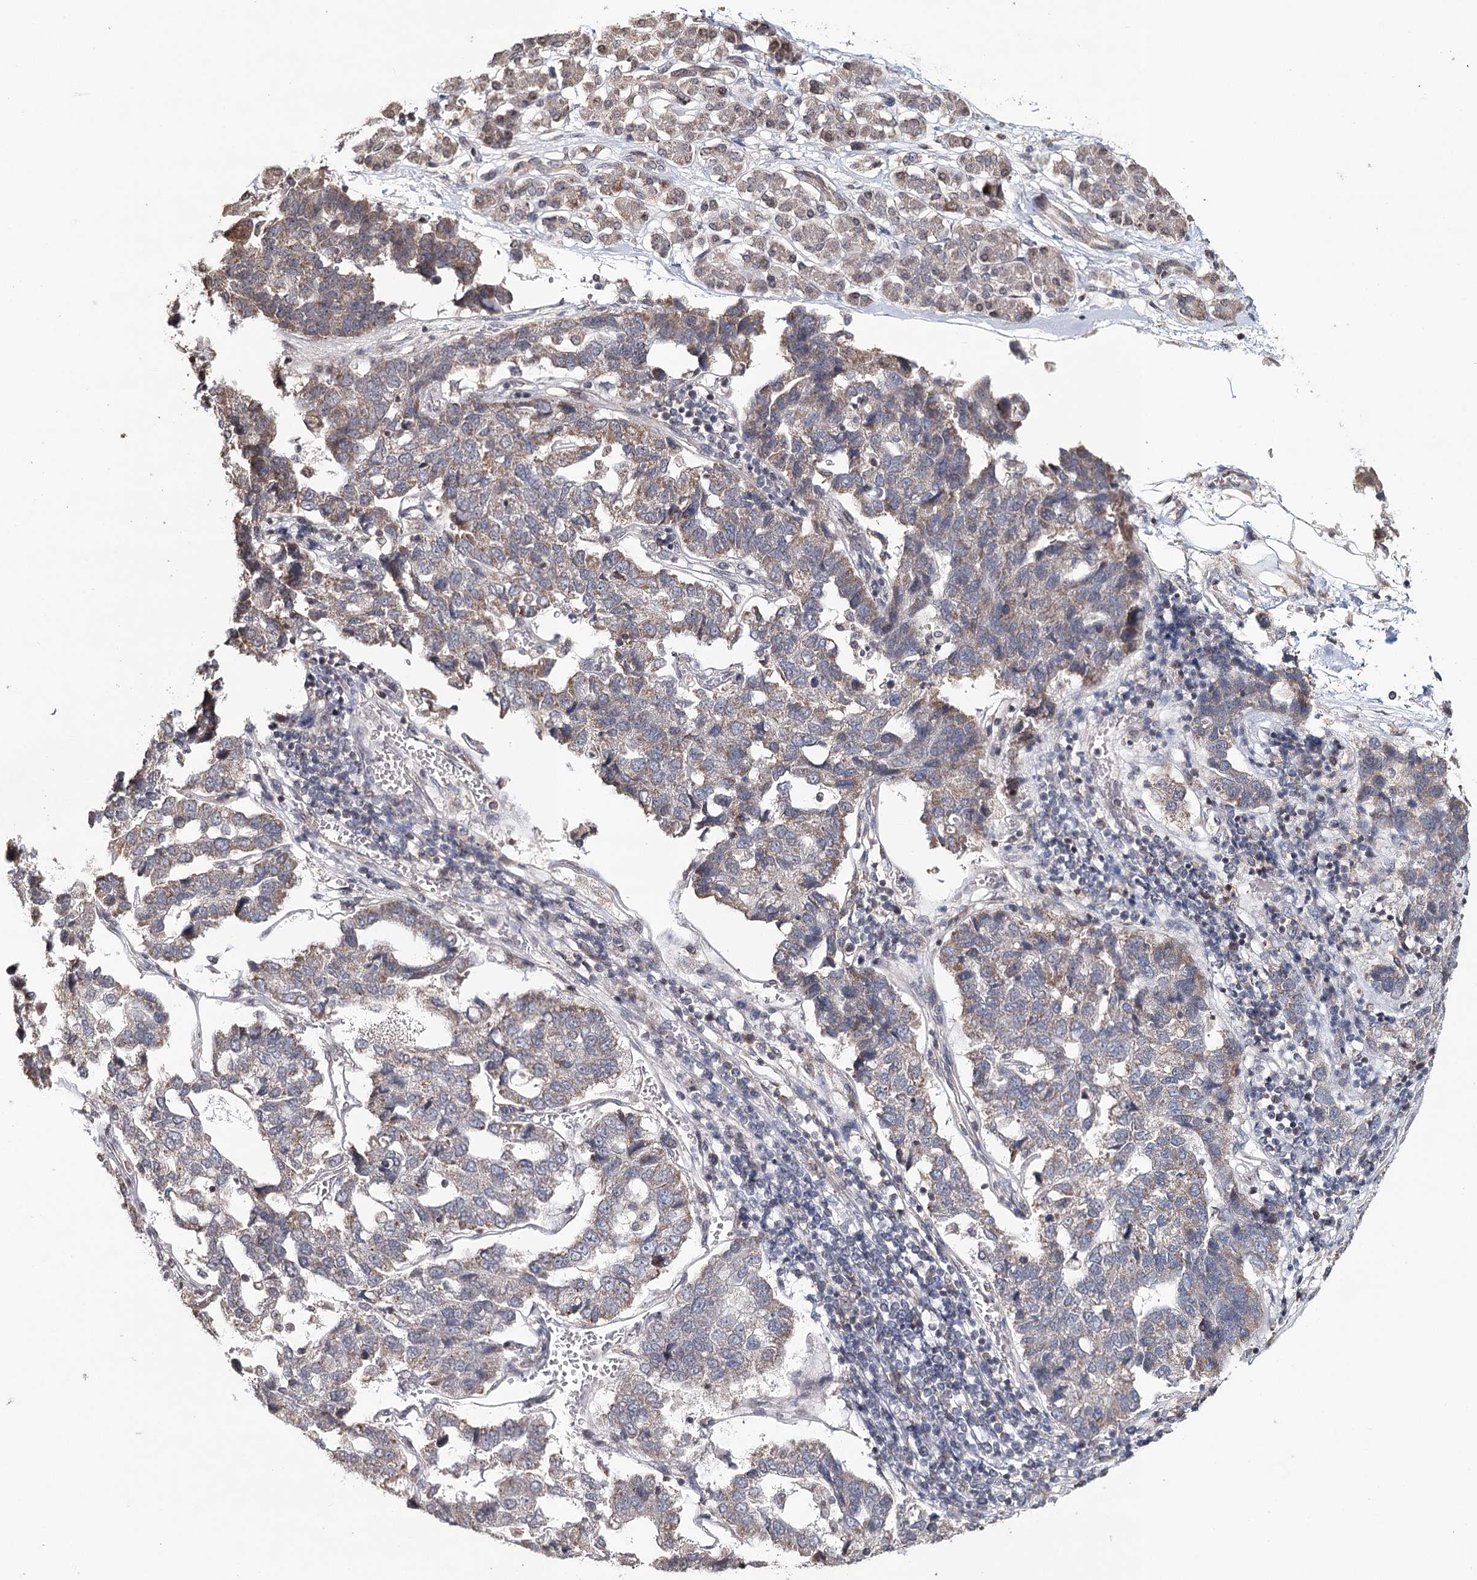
{"staining": {"intensity": "weak", "quantity": "<25%", "location": "cytoplasmic/membranous"}, "tissue": "pancreatic cancer", "cell_type": "Tumor cells", "image_type": "cancer", "snomed": [{"axis": "morphology", "description": "Adenocarcinoma, NOS"}, {"axis": "topography", "description": "Pancreas"}], "caption": "DAB immunohistochemical staining of human pancreatic adenocarcinoma displays no significant expression in tumor cells.", "gene": "ICOS", "patient": {"sex": "female", "age": 61}}